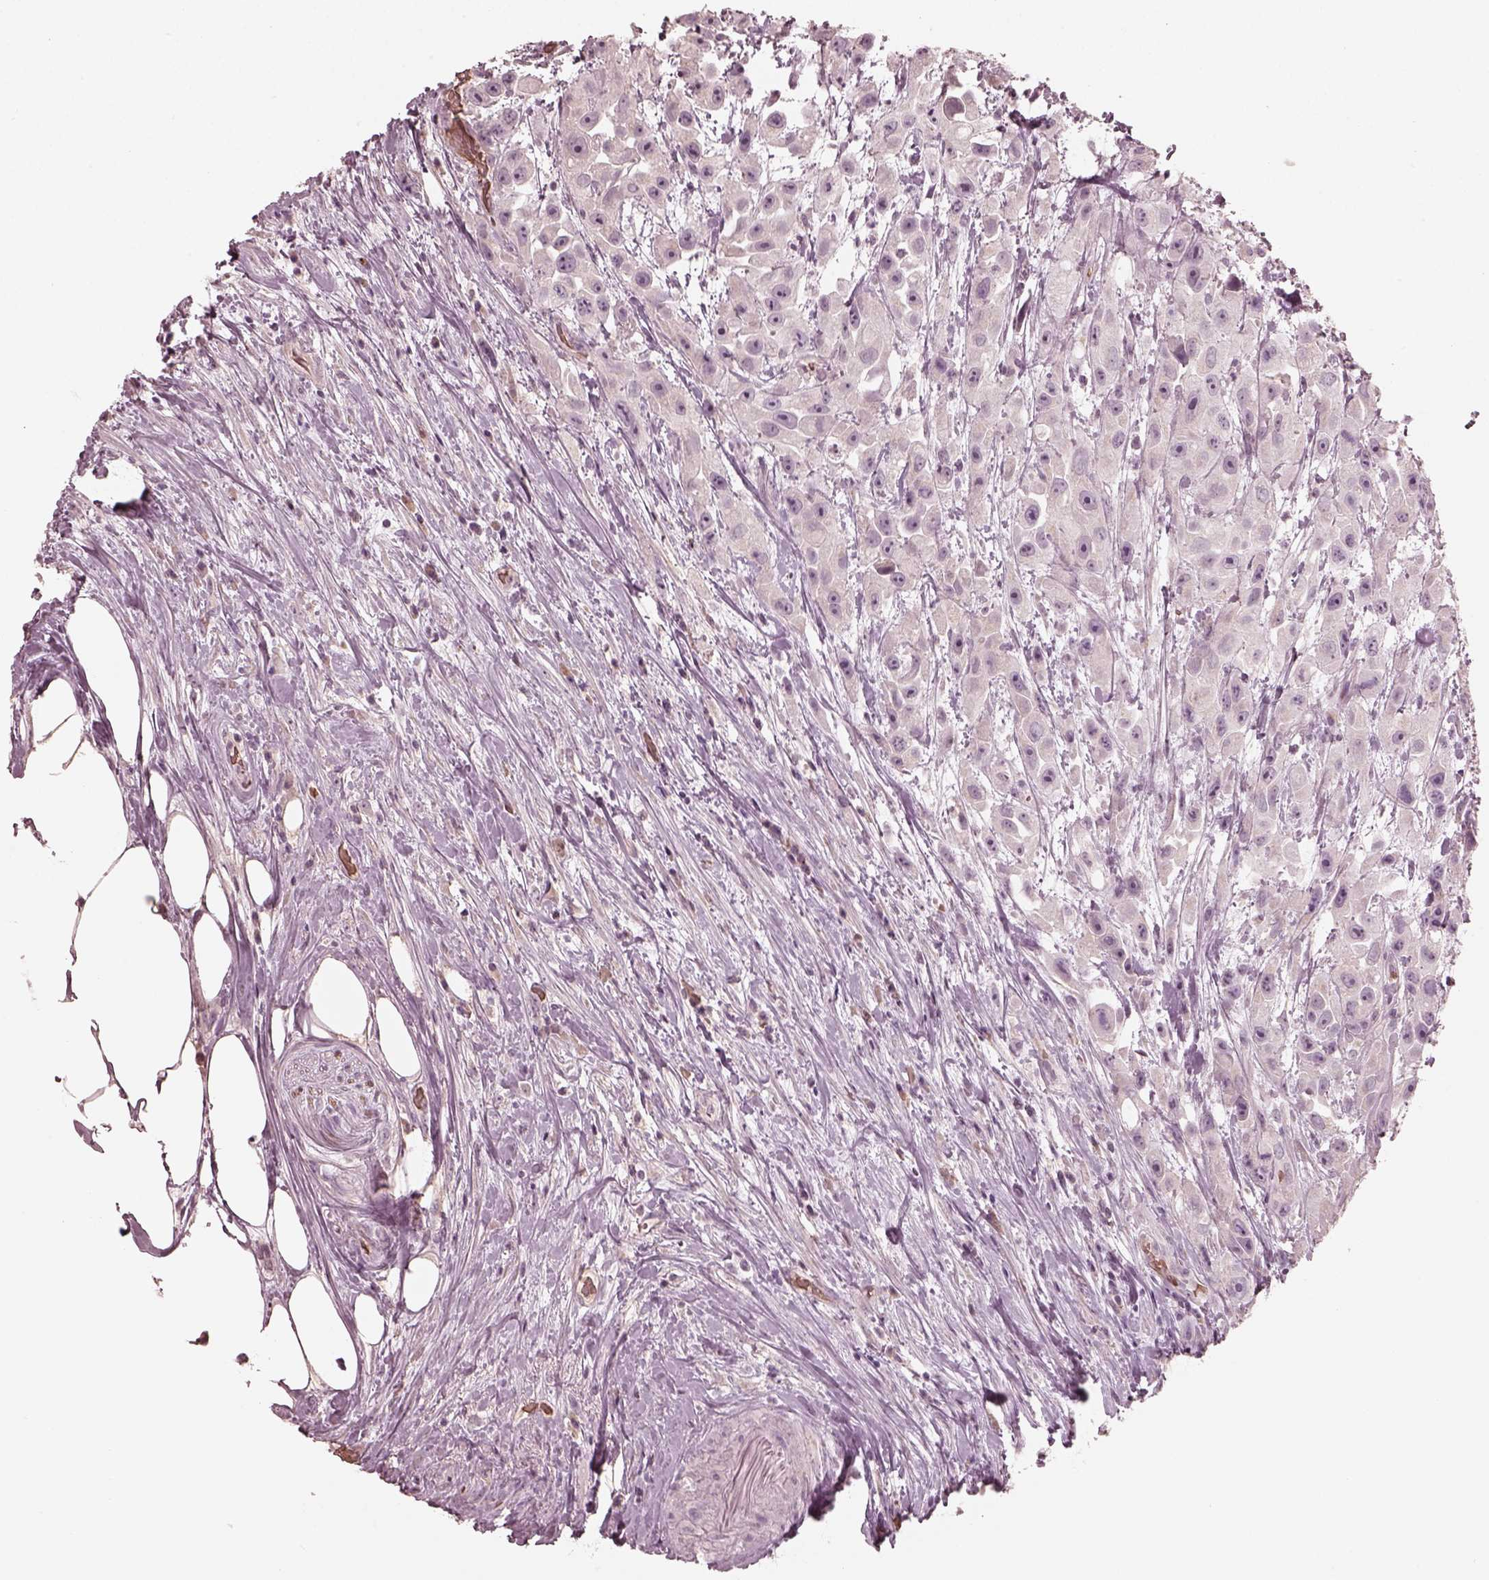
{"staining": {"intensity": "negative", "quantity": "none", "location": "none"}, "tissue": "urothelial cancer", "cell_type": "Tumor cells", "image_type": "cancer", "snomed": [{"axis": "morphology", "description": "Urothelial carcinoma, High grade"}, {"axis": "topography", "description": "Urinary bladder"}], "caption": "Tumor cells show no significant positivity in high-grade urothelial carcinoma. (Brightfield microscopy of DAB (3,3'-diaminobenzidine) immunohistochemistry (IHC) at high magnification).", "gene": "ANKLE1", "patient": {"sex": "male", "age": 79}}